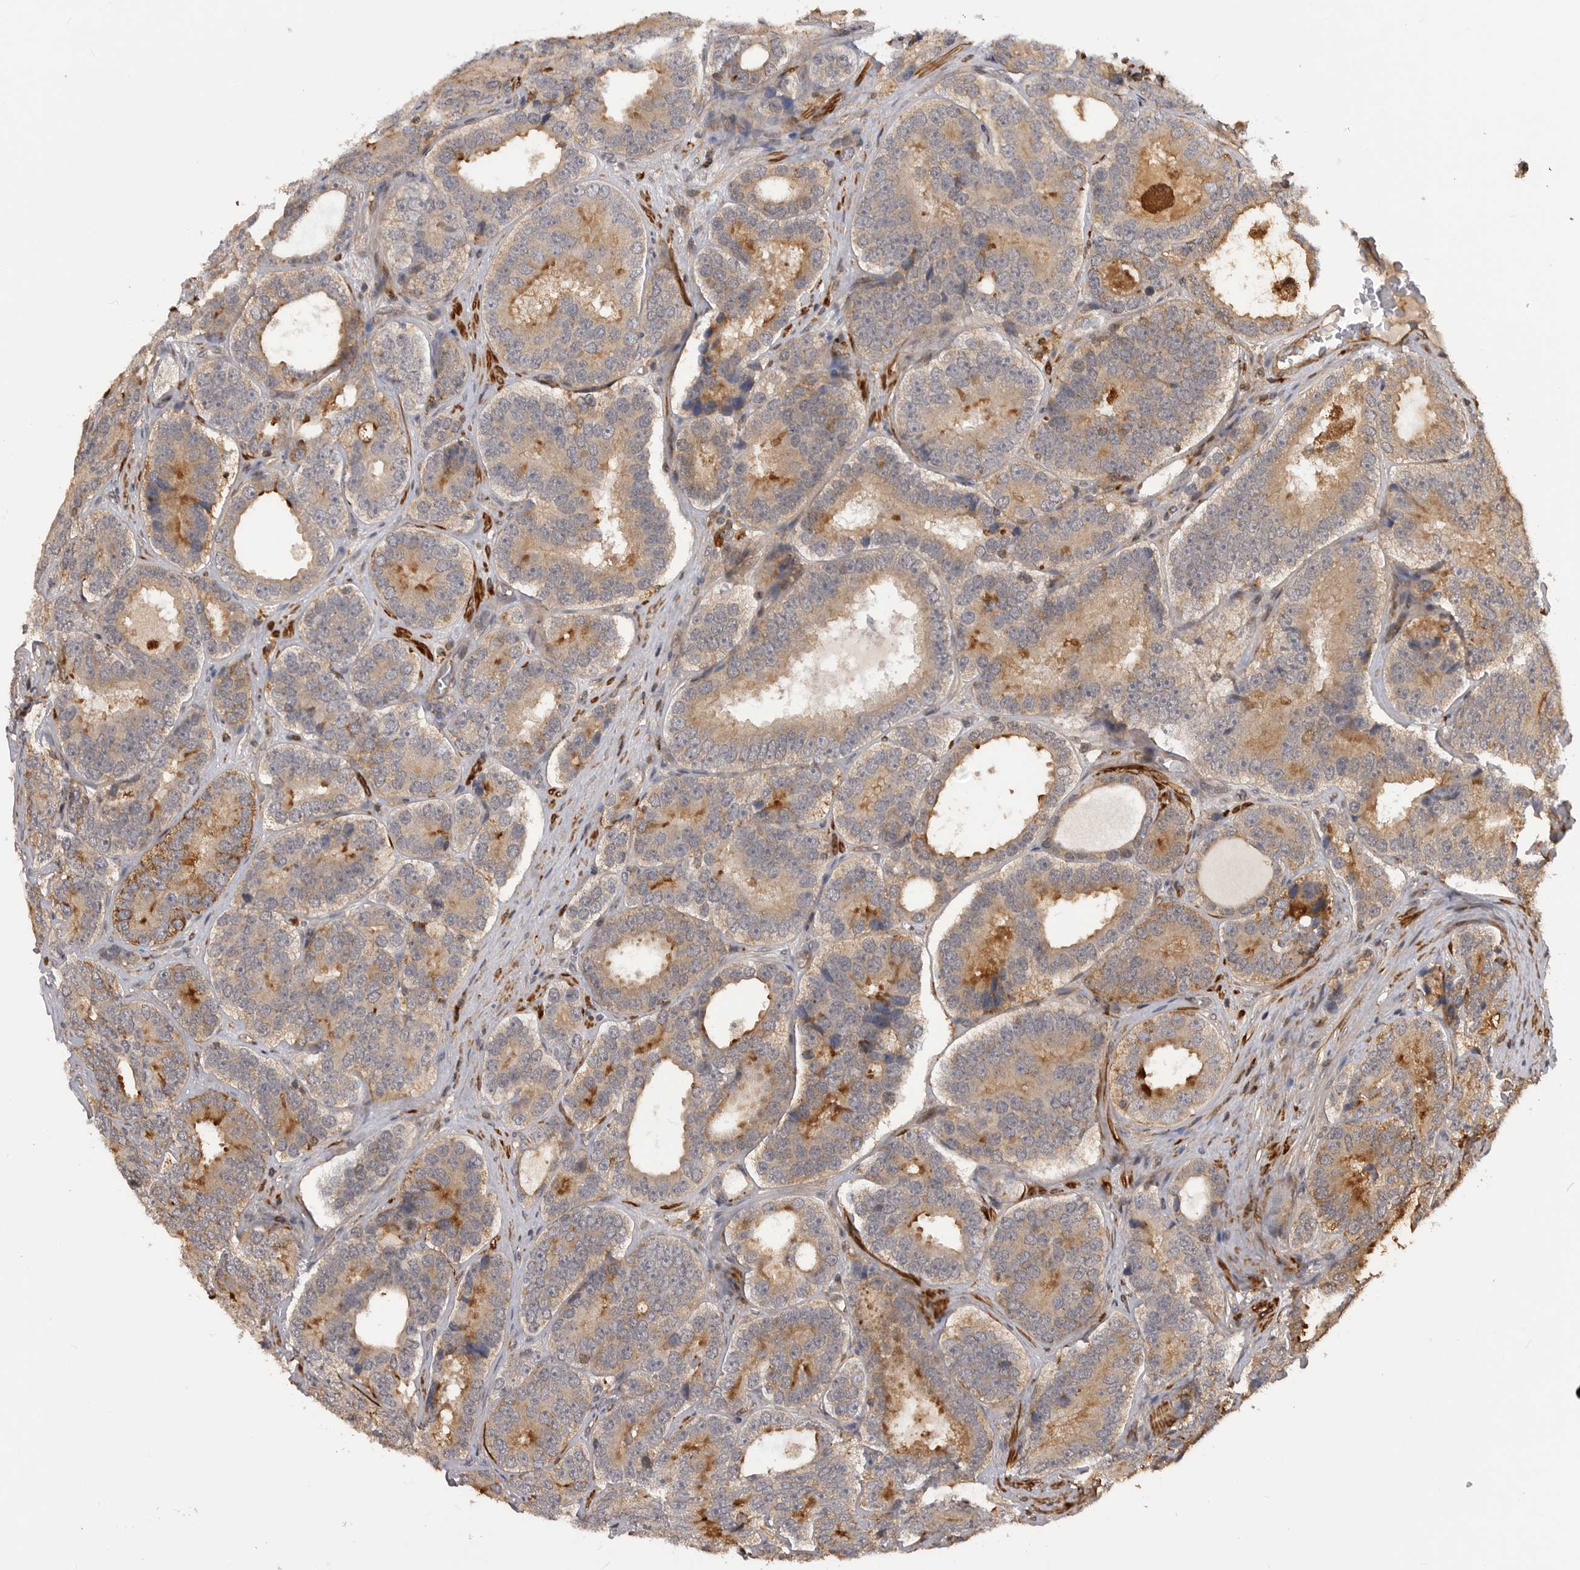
{"staining": {"intensity": "moderate", "quantity": "<25%", "location": "cytoplasmic/membranous"}, "tissue": "prostate cancer", "cell_type": "Tumor cells", "image_type": "cancer", "snomed": [{"axis": "morphology", "description": "Adenocarcinoma, High grade"}, {"axis": "topography", "description": "Prostate"}], "caption": "A brown stain highlights moderate cytoplasmic/membranous staining of a protein in human prostate cancer tumor cells.", "gene": "TRIM56", "patient": {"sex": "male", "age": 56}}